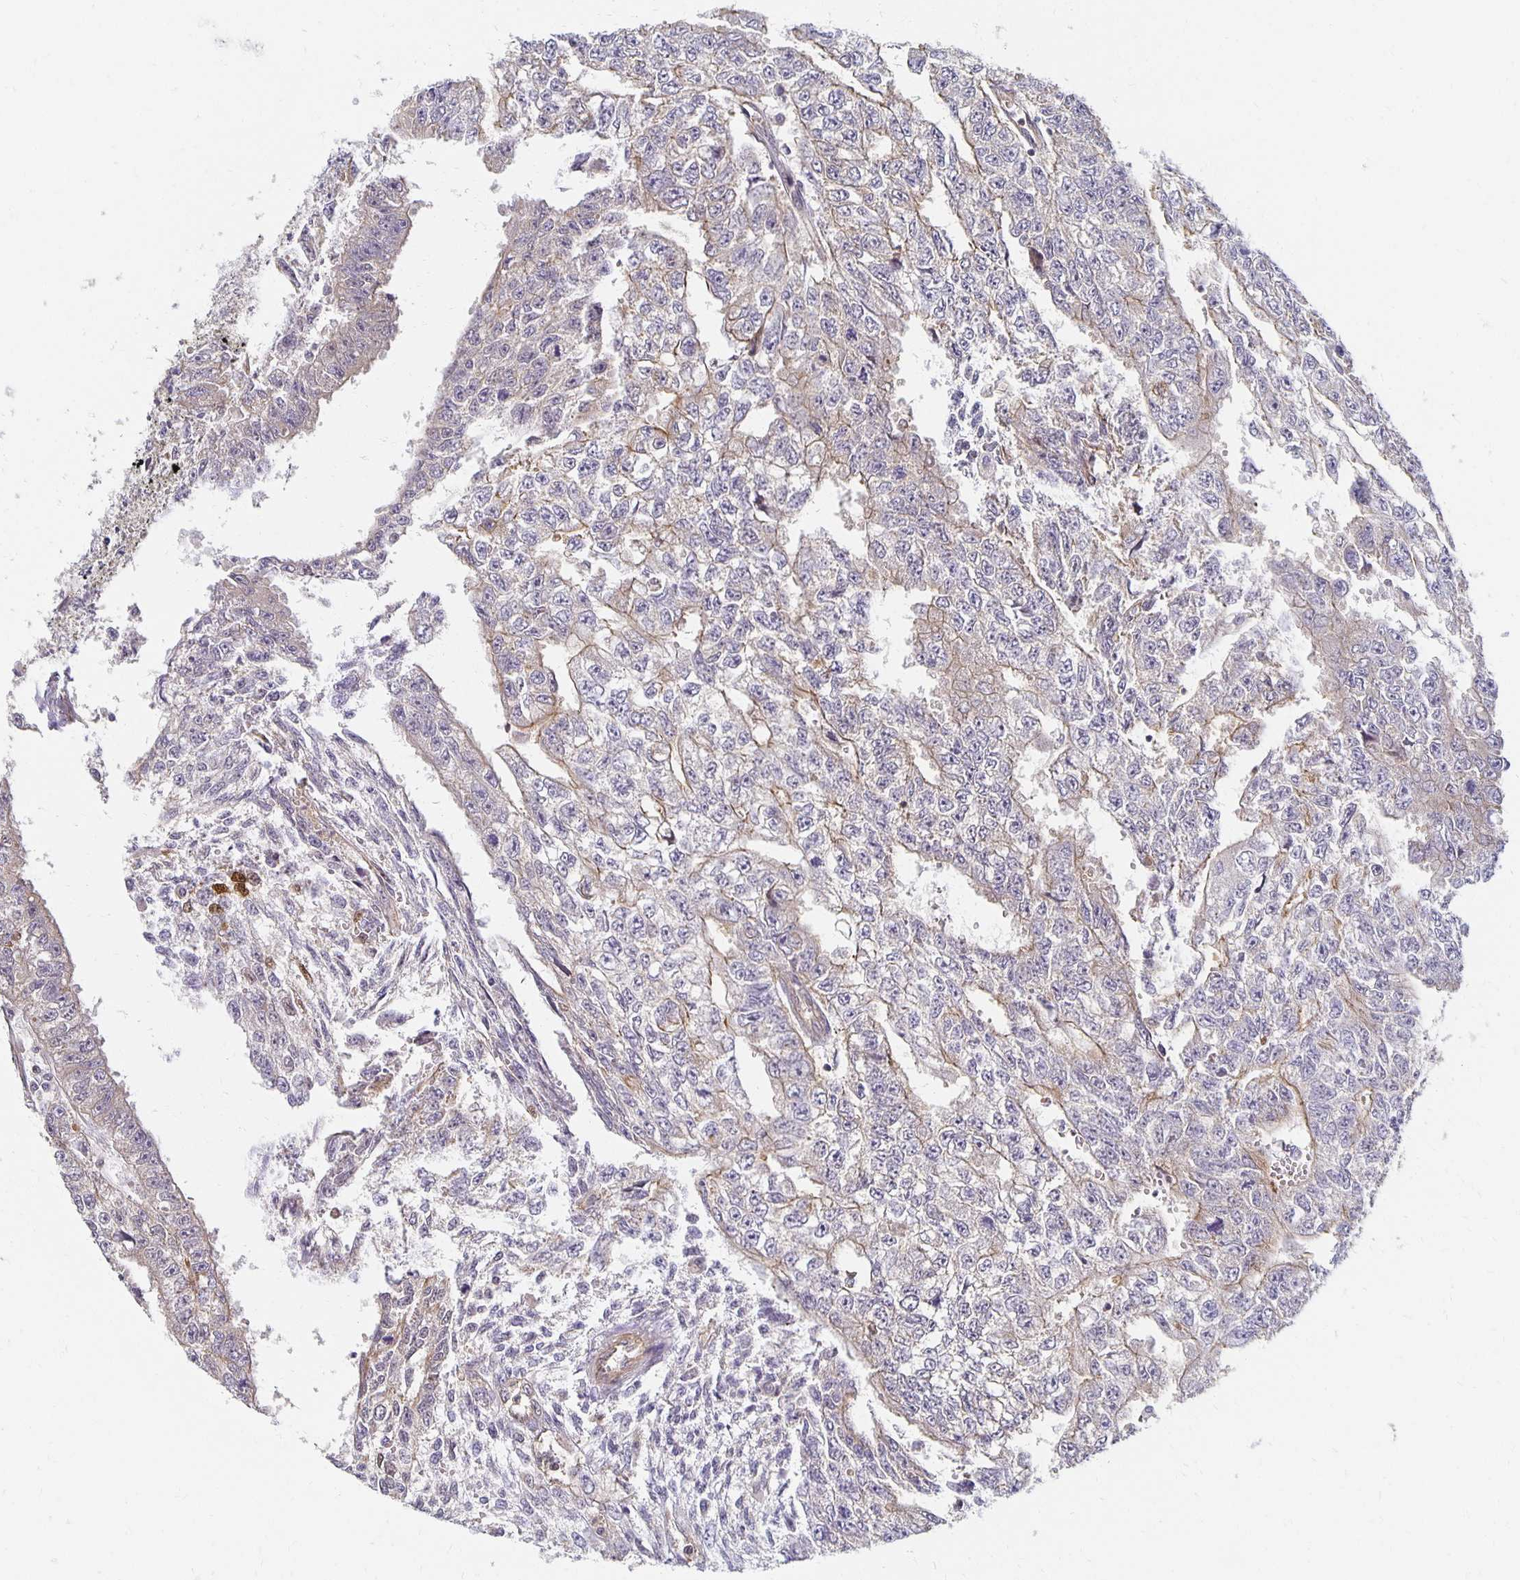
{"staining": {"intensity": "weak", "quantity": "<25%", "location": "cytoplasmic/membranous"}, "tissue": "testis cancer", "cell_type": "Tumor cells", "image_type": "cancer", "snomed": [{"axis": "morphology", "description": "Carcinoma, Embryonal, NOS"}, {"axis": "morphology", "description": "Teratoma, malignant, NOS"}, {"axis": "topography", "description": "Testis"}], "caption": "High magnification brightfield microscopy of testis cancer (teratoma (malignant)) stained with DAB (brown) and counterstained with hematoxylin (blue): tumor cells show no significant staining.", "gene": "SORL1", "patient": {"sex": "male", "age": 24}}